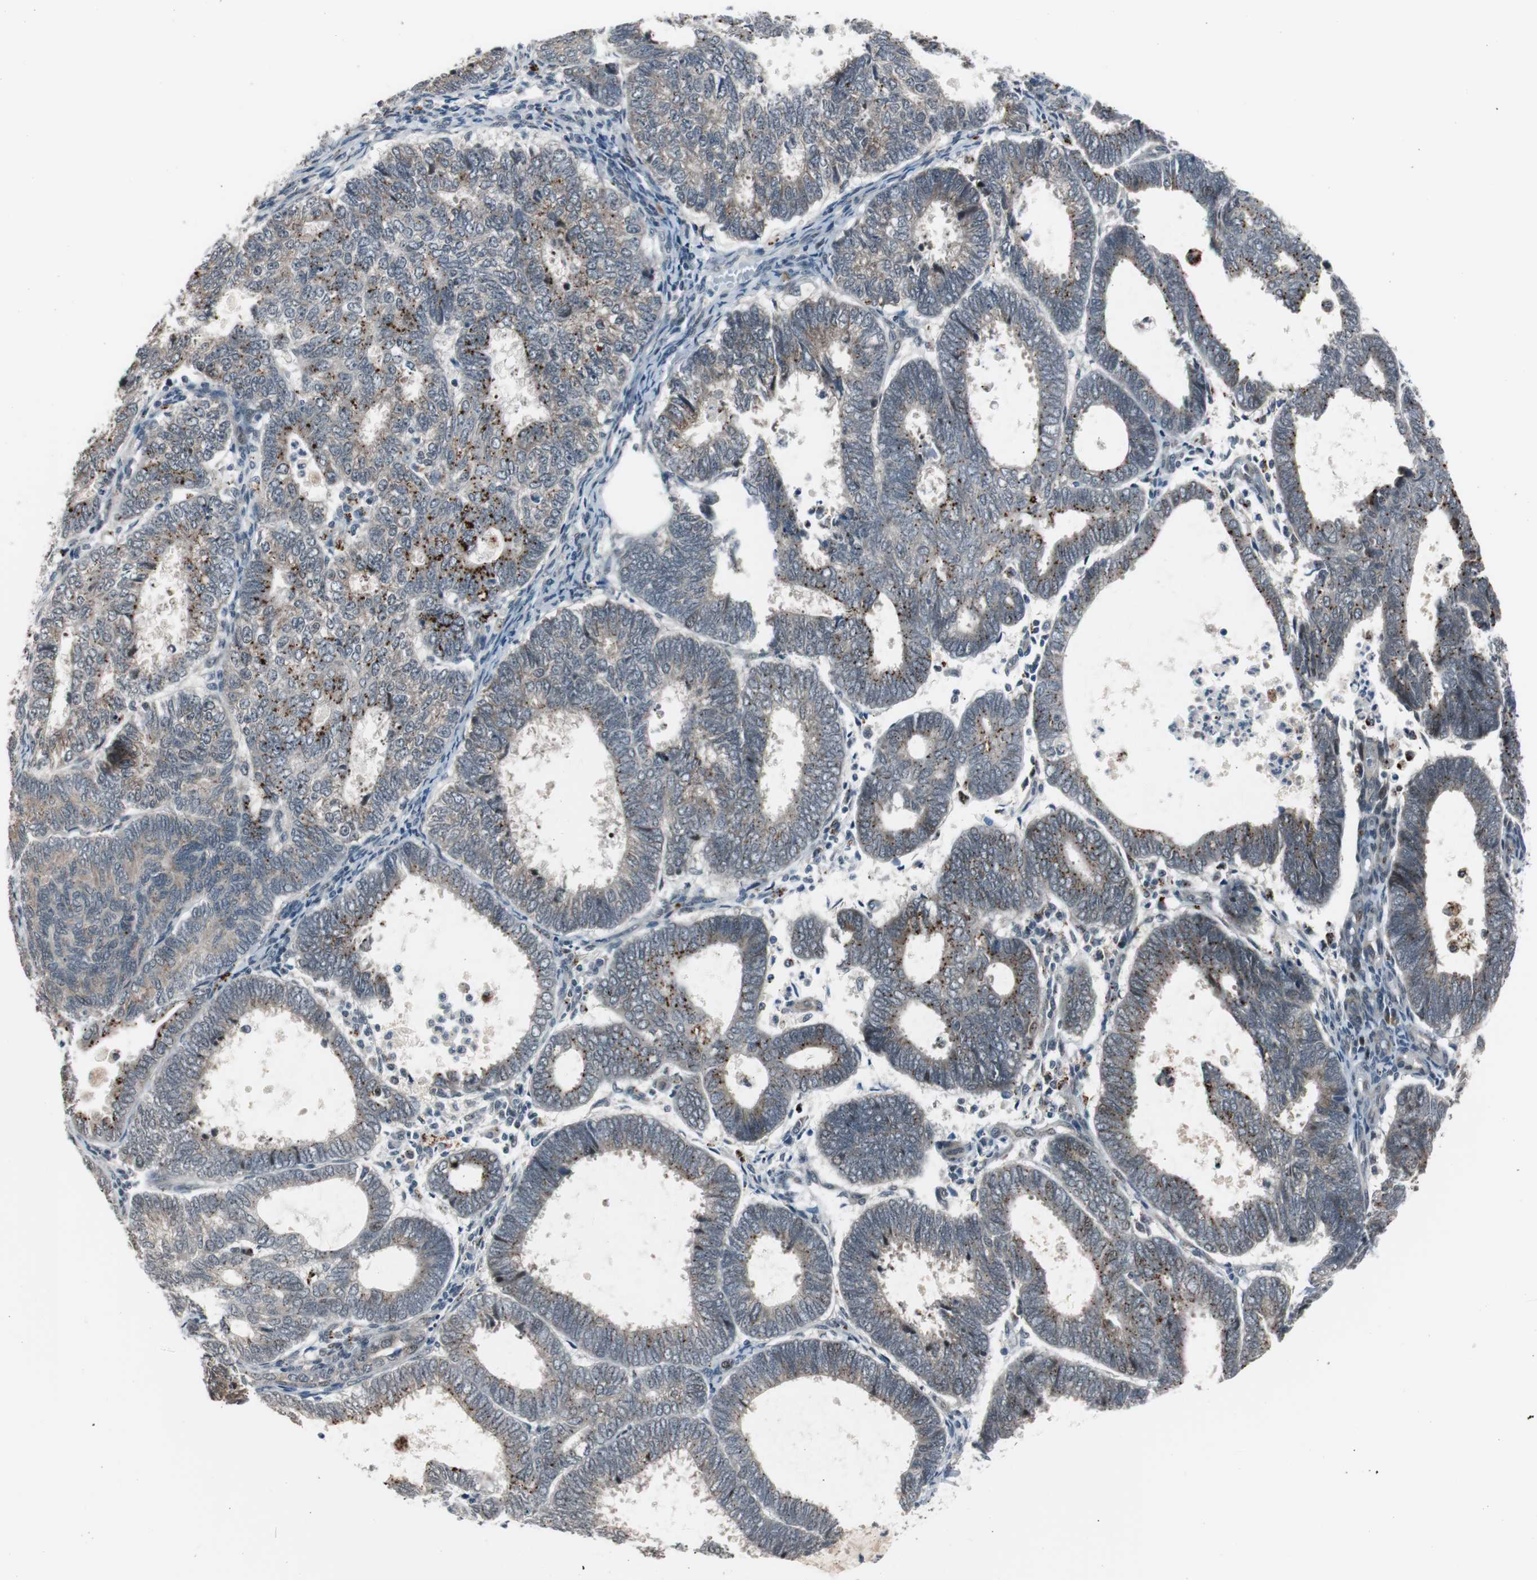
{"staining": {"intensity": "strong", "quantity": "25%-75%", "location": "cytoplasmic/membranous"}, "tissue": "endometrial cancer", "cell_type": "Tumor cells", "image_type": "cancer", "snomed": [{"axis": "morphology", "description": "Adenocarcinoma, NOS"}, {"axis": "topography", "description": "Uterus"}], "caption": "Immunohistochemistry (IHC) staining of endometrial adenocarcinoma, which reveals high levels of strong cytoplasmic/membranous staining in approximately 25%-75% of tumor cells indicating strong cytoplasmic/membranous protein positivity. The staining was performed using DAB (3,3'-diaminobenzidine) (brown) for protein detection and nuclei were counterstained in hematoxylin (blue).", "gene": "BOLA1", "patient": {"sex": "female", "age": 60}}